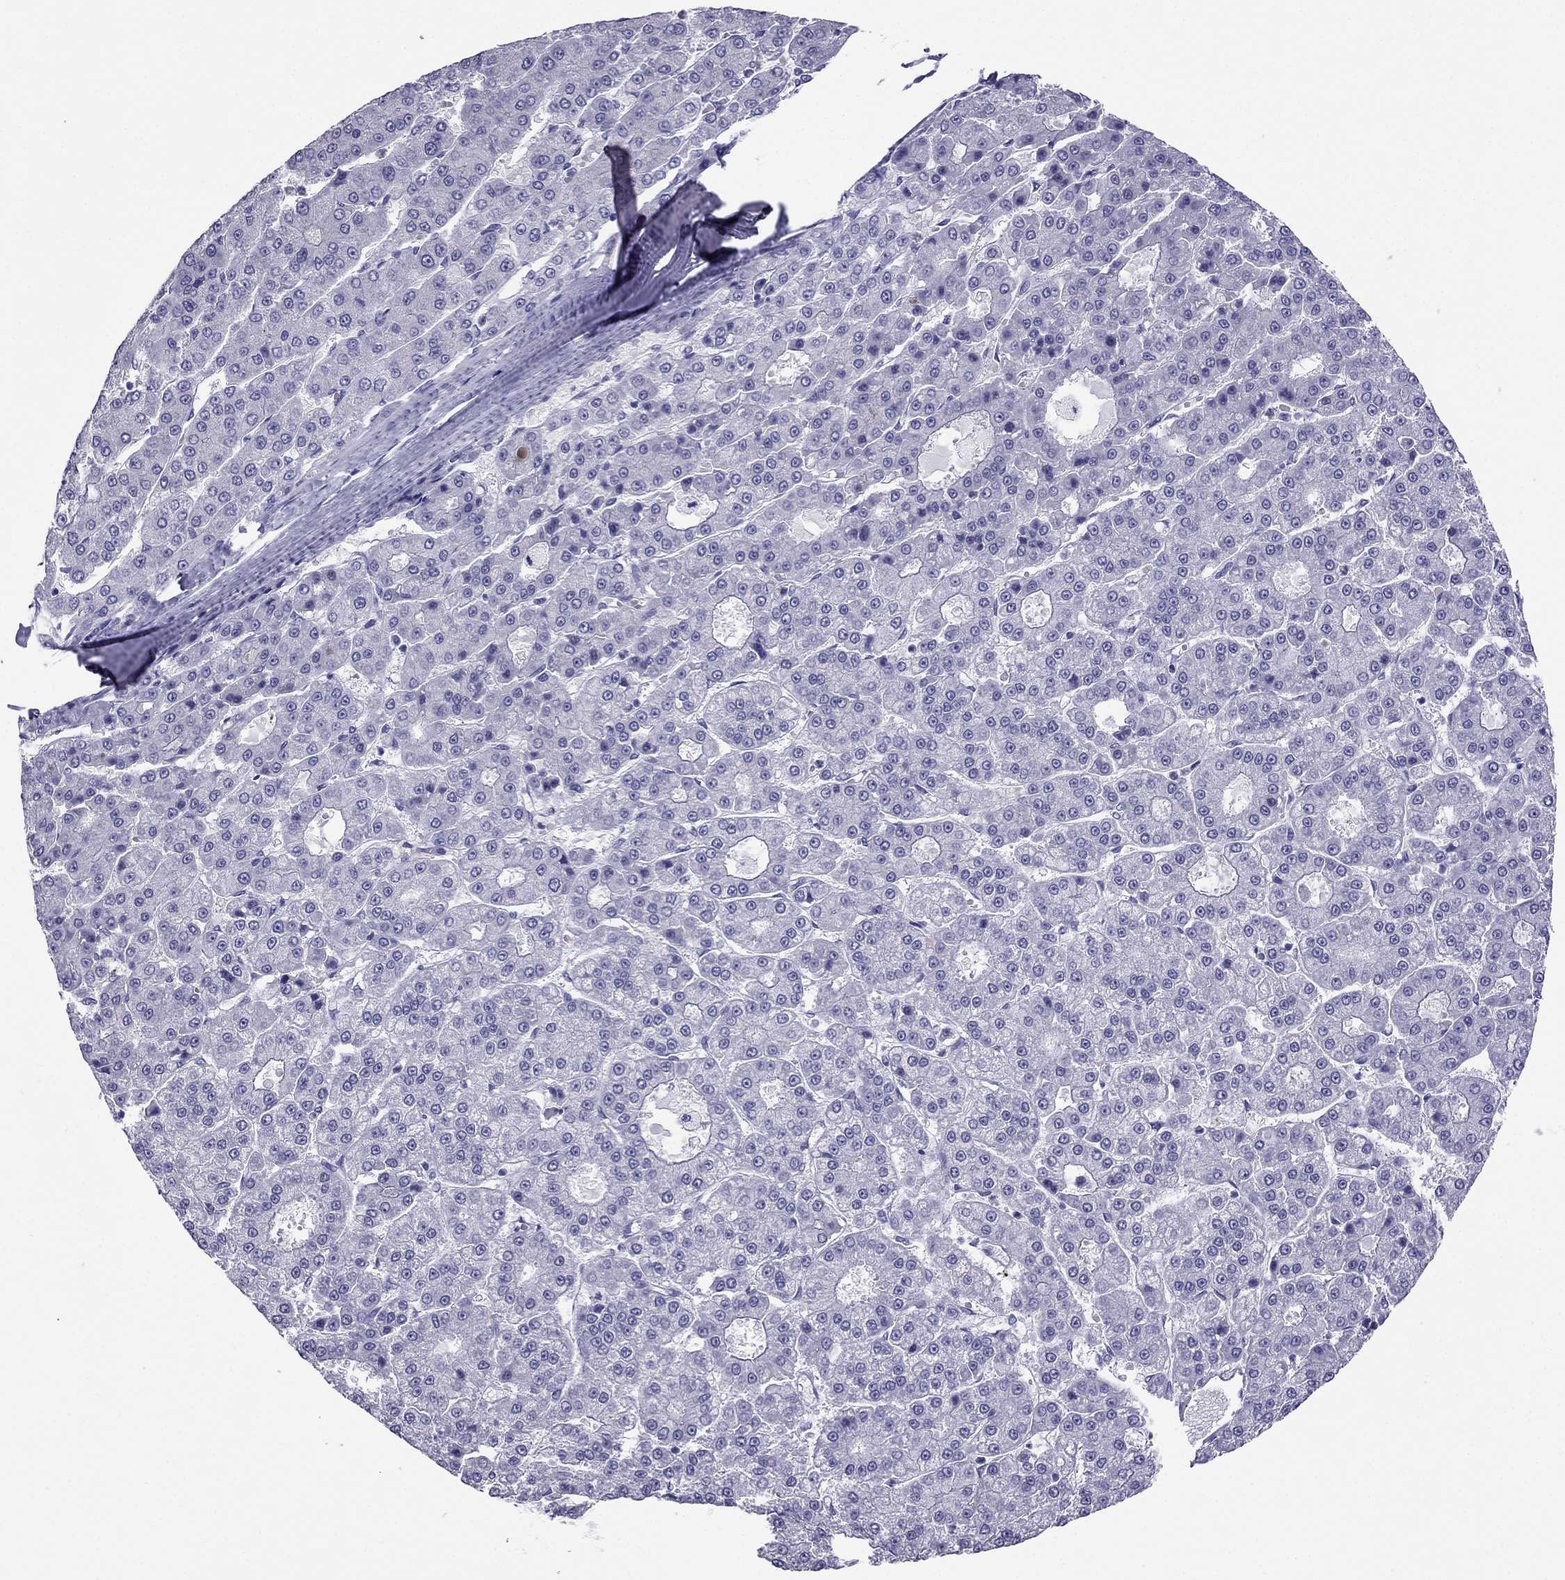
{"staining": {"intensity": "negative", "quantity": "none", "location": "none"}, "tissue": "liver cancer", "cell_type": "Tumor cells", "image_type": "cancer", "snomed": [{"axis": "morphology", "description": "Carcinoma, Hepatocellular, NOS"}, {"axis": "topography", "description": "Liver"}], "caption": "Immunohistochemistry of liver cancer reveals no positivity in tumor cells. (Stains: DAB immunohistochemistry (IHC) with hematoxylin counter stain, Microscopy: brightfield microscopy at high magnification).", "gene": "CROCC2", "patient": {"sex": "male", "age": 70}}